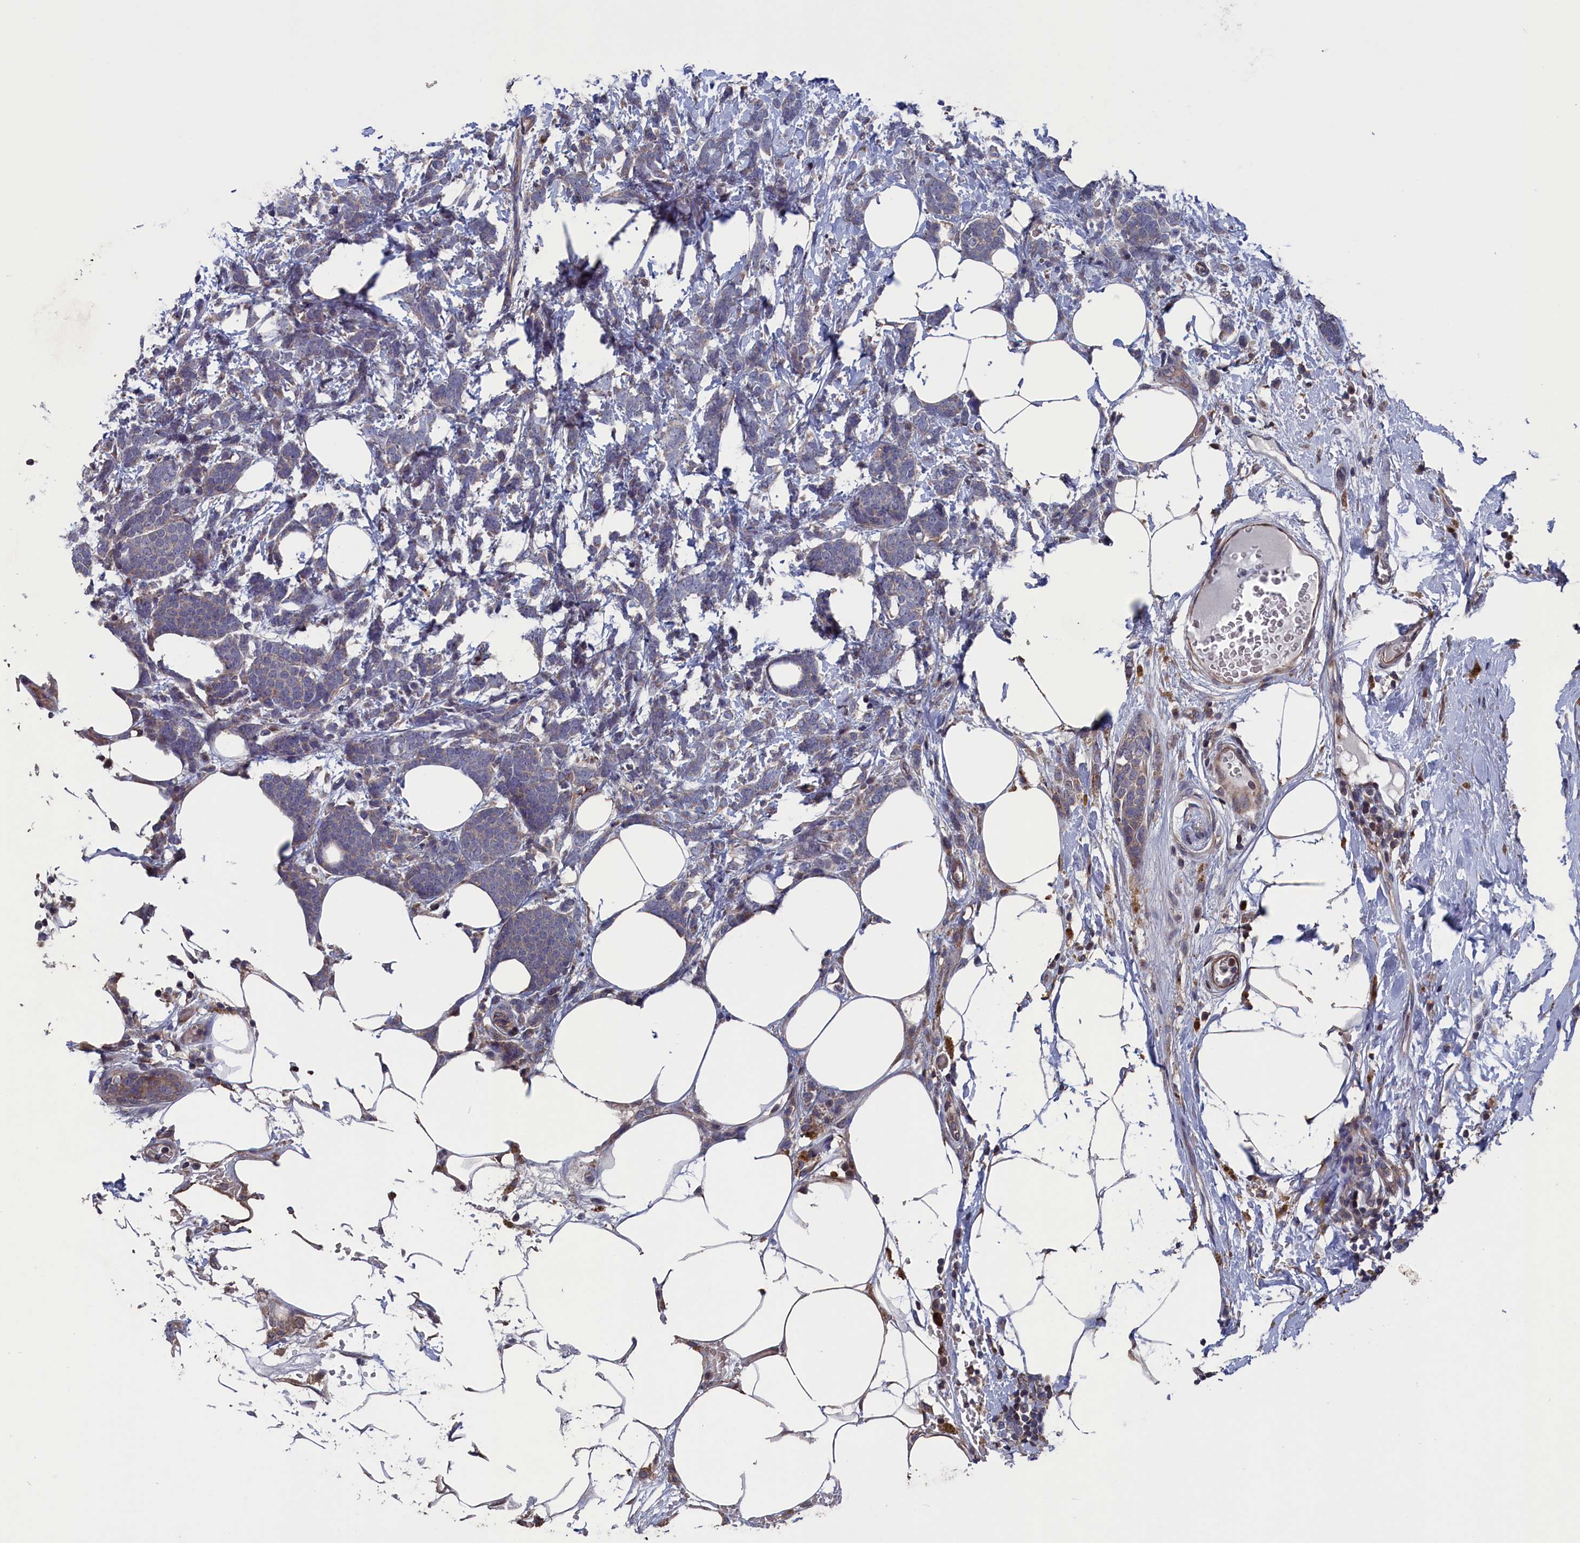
{"staining": {"intensity": "weak", "quantity": "<25%", "location": "cytoplasmic/membranous"}, "tissue": "breast cancer", "cell_type": "Tumor cells", "image_type": "cancer", "snomed": [{"axis": "morphology", "description": "Lobular carcinoma"}, {"axis": "topography", "description": "Breast"}], "caption": "Immunohistochemistry of breast lobular carcinoma shows no positivity in tumor cells. (DAB (3,3'-diaminobenzidine) immunohistochemistry (IHC), high magnification).", "gene": "SPATA13", "patient": {"sex": "female", "age": 58}}